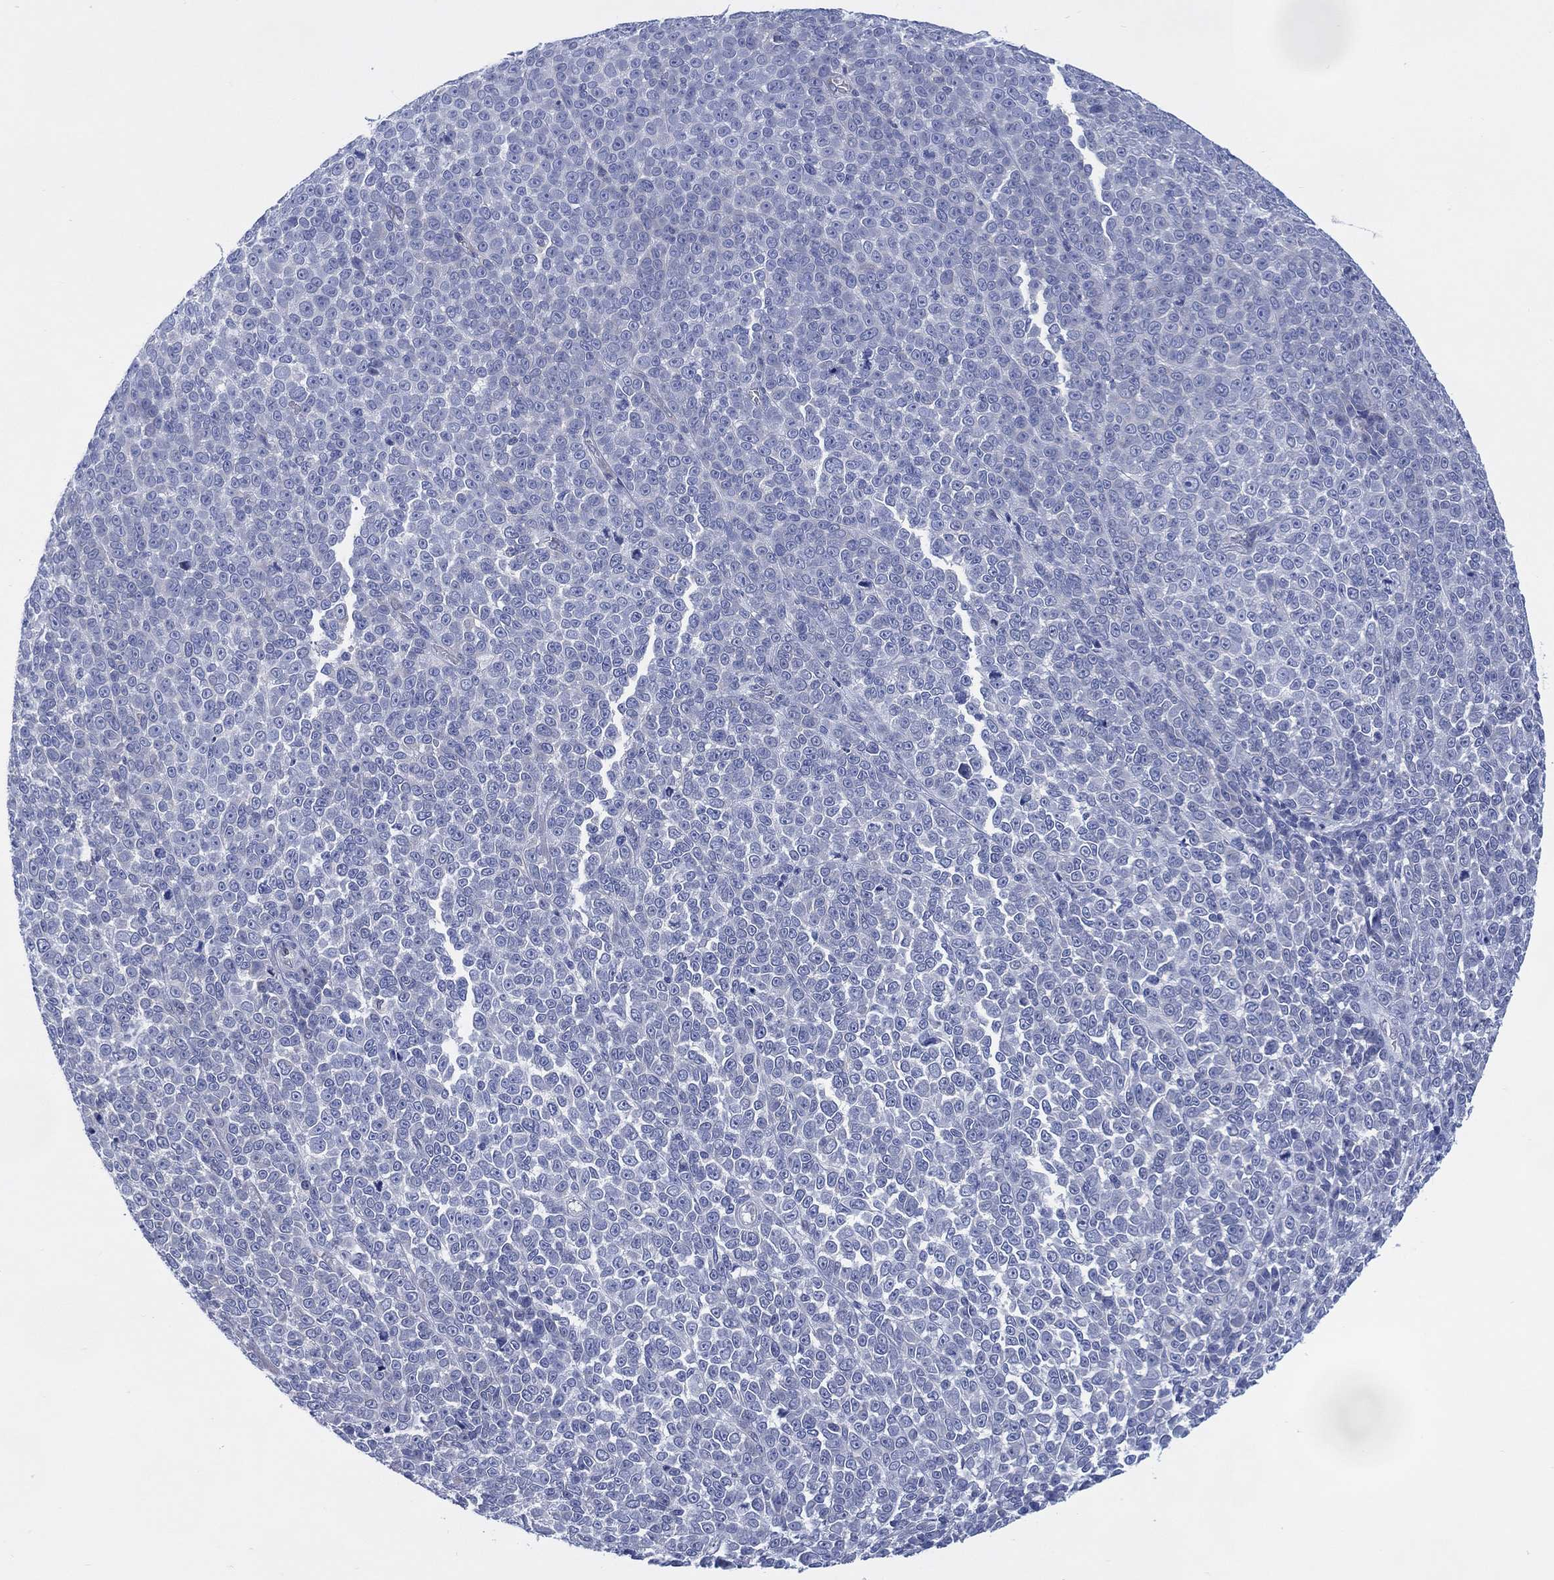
{"staining": {"intensity": "negative", "quantity": "none", "location": "none"}, "tissue": "melanoma", "cell_type": "Tumor cells", "image_type": "cancer", "snomed": [{"axis": "morphology", "description": "Malignant melanoma, NOS"}, {"axis": "topography", "description": "Skin"}], "caption": "Histopathology image shows no protein positivity in tumor cells of malignant melanoma tissue.", "gene": "DDI1", "patient": {"sex": "female", "age": 95}}